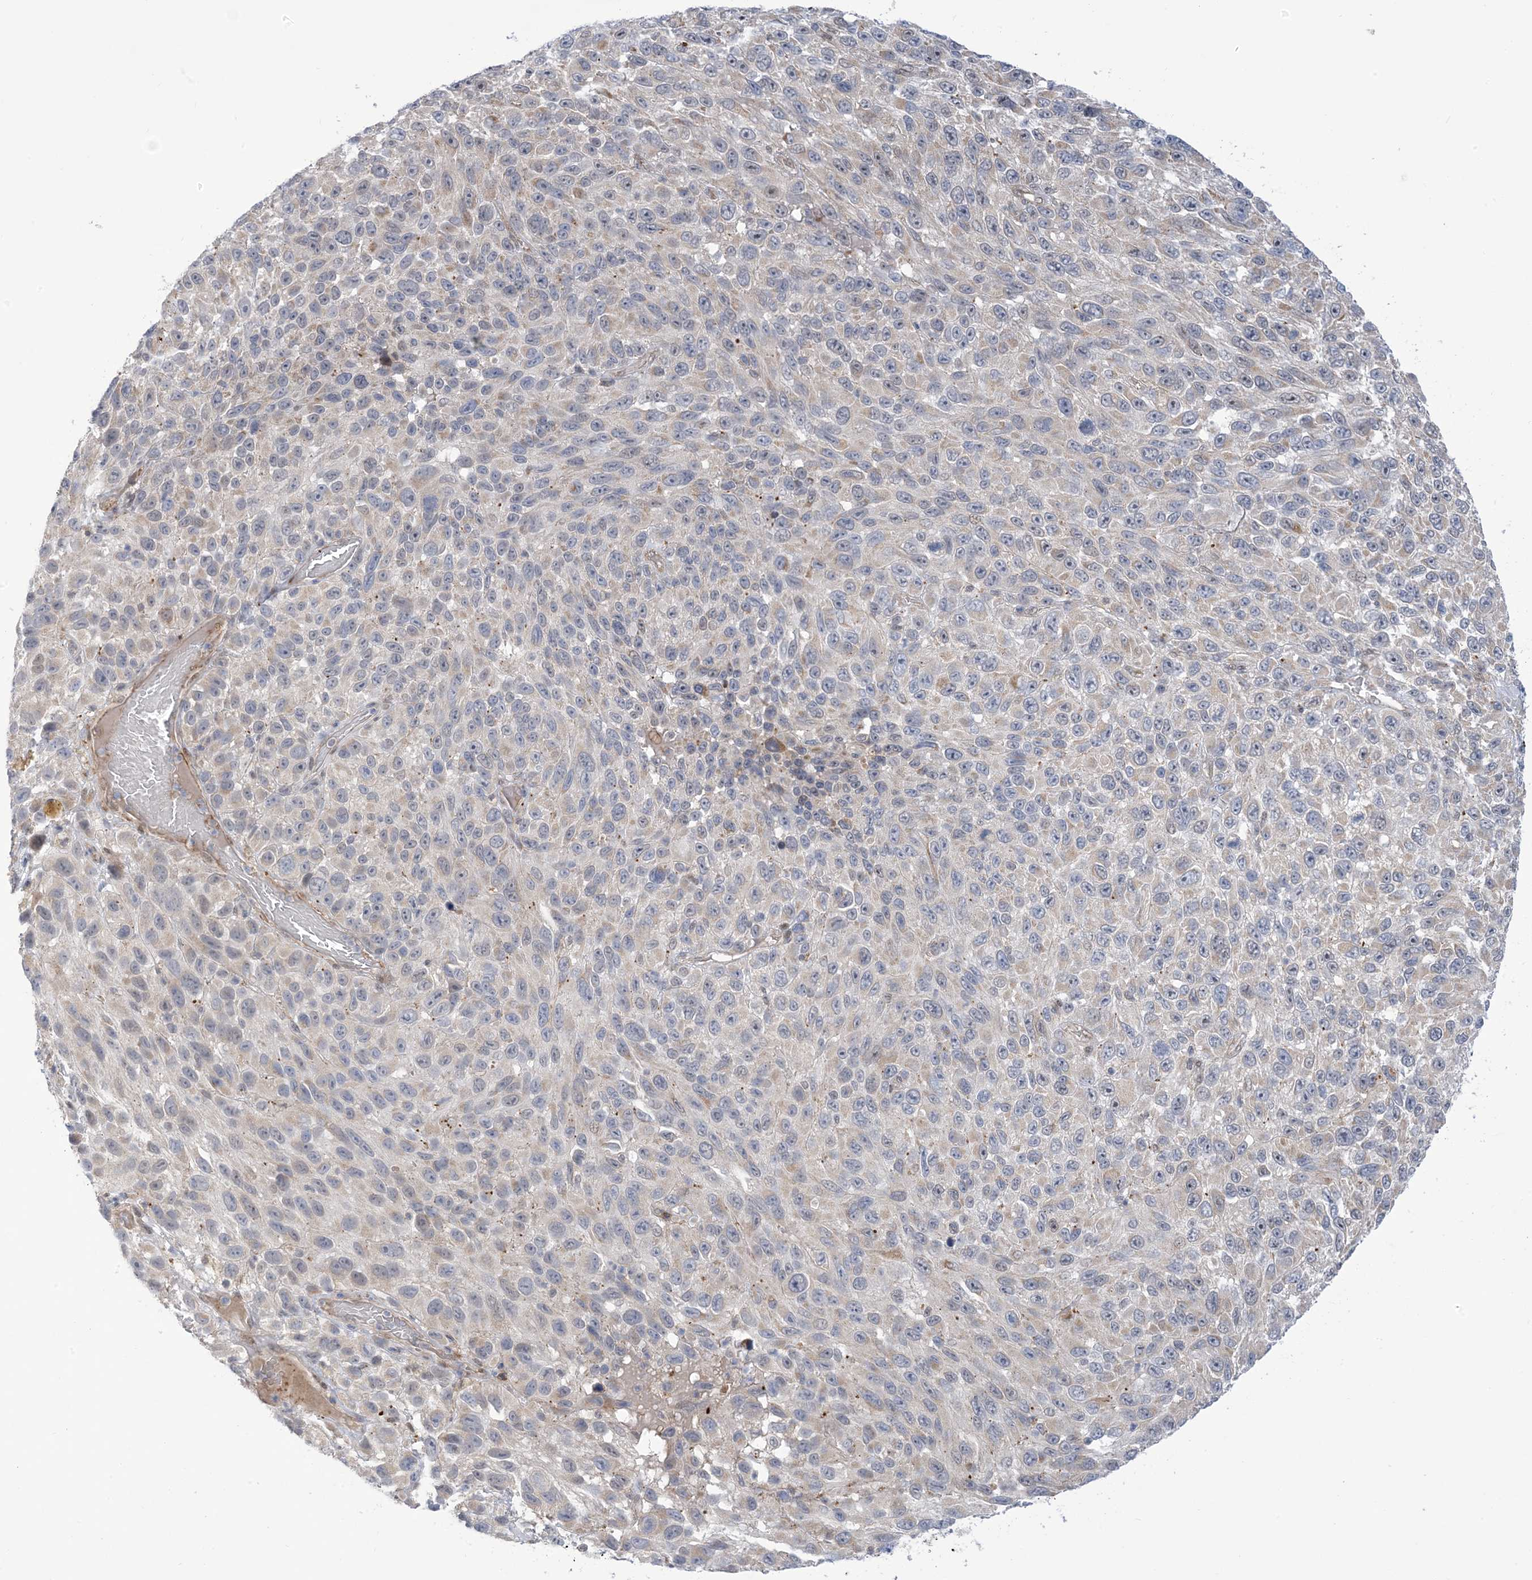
{"staining": {"intensity": "negative", "quantity": "none", "location": "none"}, "tissue": "melanoma", "cell_type": "Tumor cells", "image_type": "cancer", "snomed": [{"axis": "morphology", "description": "Malignant melanoma, NOS"}, {"axis": "topography", "description": "Skin"}], "caption": "IHC of malignant melanoma demonstrates no staining in tumor cells.", "gene": "ZNF8", "patient": {"sex": "female", "age": 96}}